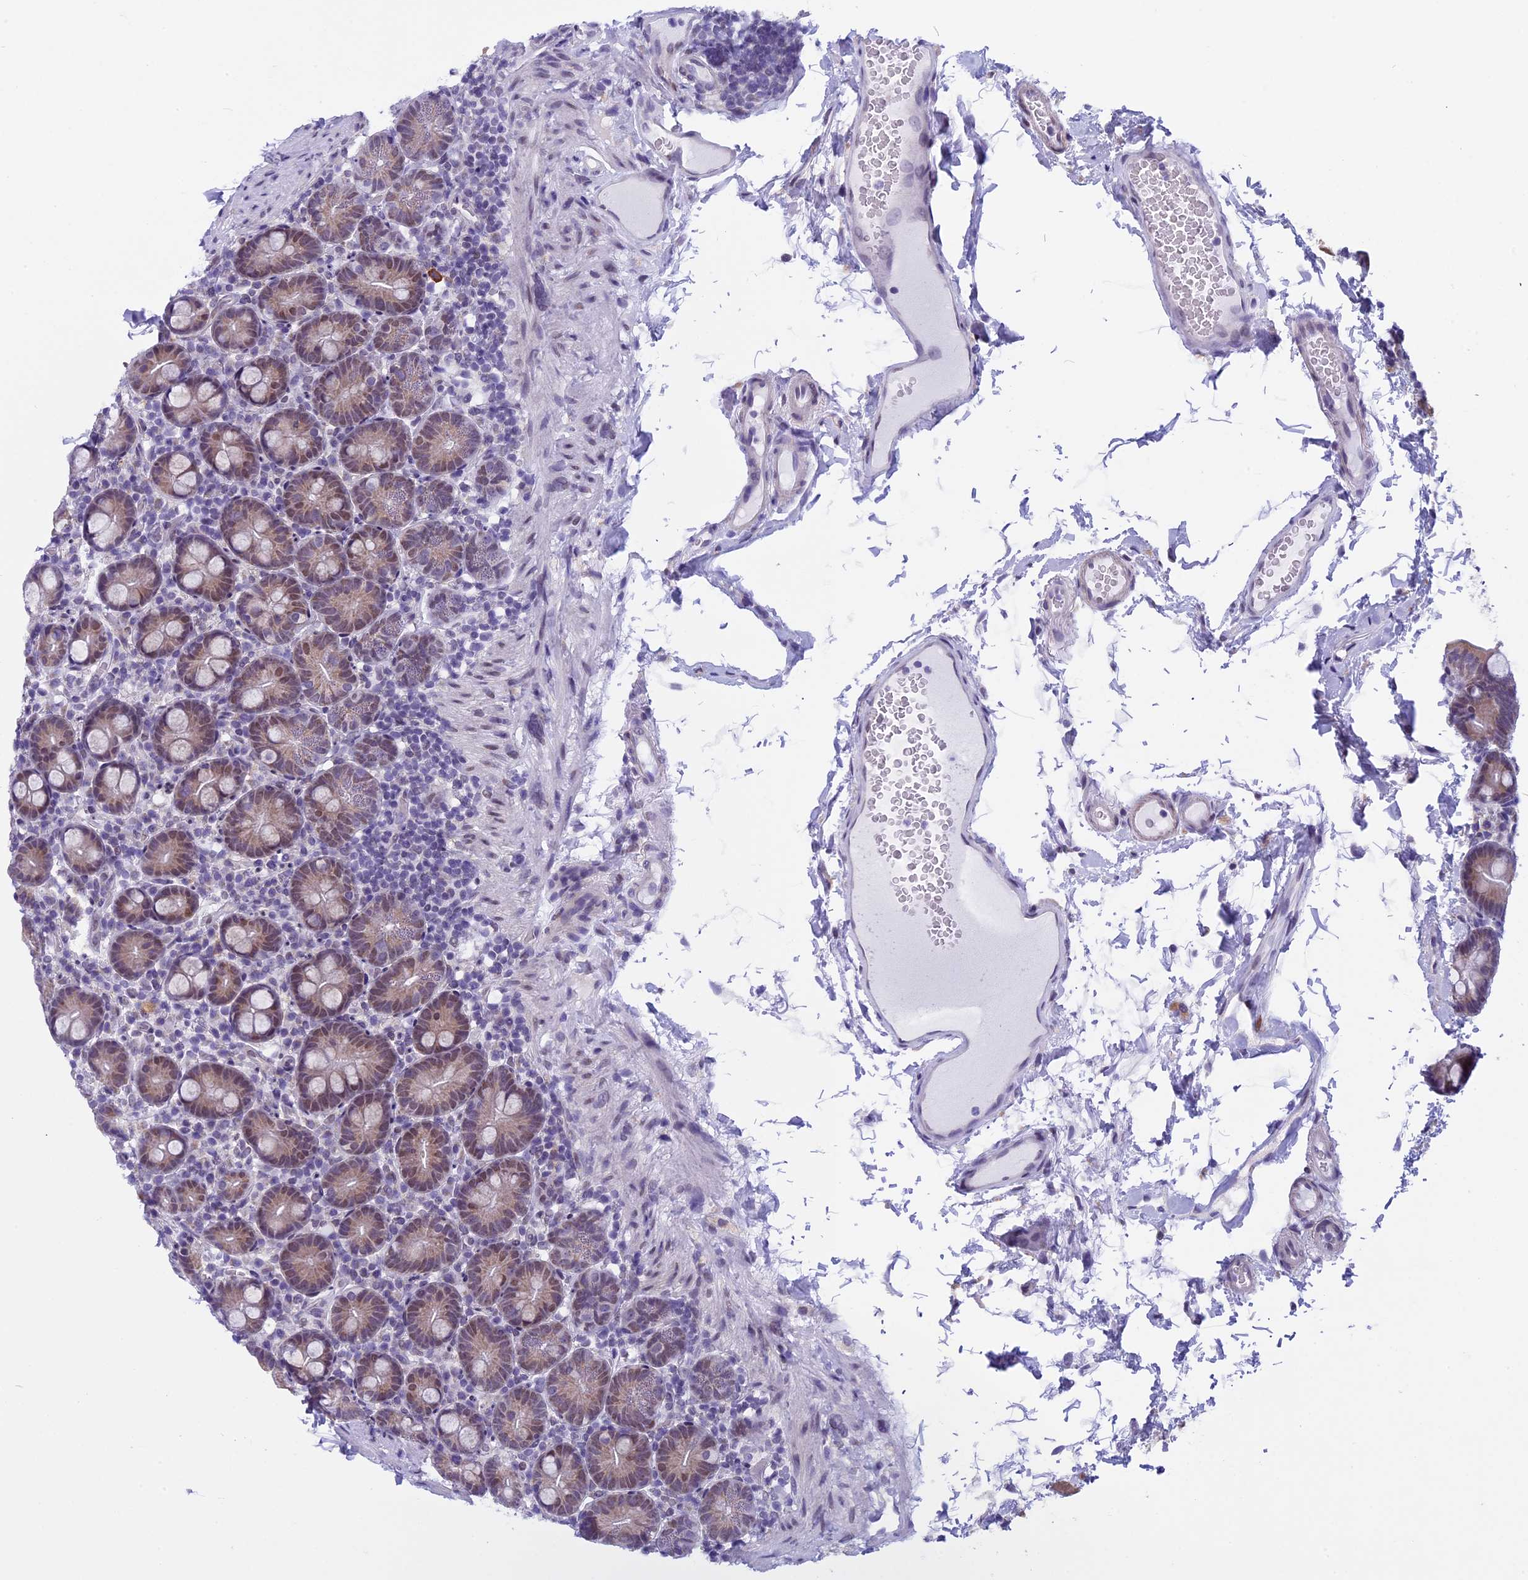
{"staining": {"intensity": "moderate", "quantity": ">75%", "location": "cytoplasmic/membranous,nuclear"}, "tissue": "small intestine", "cell_type": "Glandular cells", "image_type": "normal", "snomed": [{"axis": "morphology", "description": "Normal tissue, NOS"}, {"axis": "topography", "description": "Small intestine"}], "caption": "DAB immunohistochemical staining of normal small intestine reveals moderate cytoplasmic/membranous,nuclear protein expression in approximately >75% of glandular cells.", "gene": "ZNF317", "patient": {"sex": "female", "age": 68}}